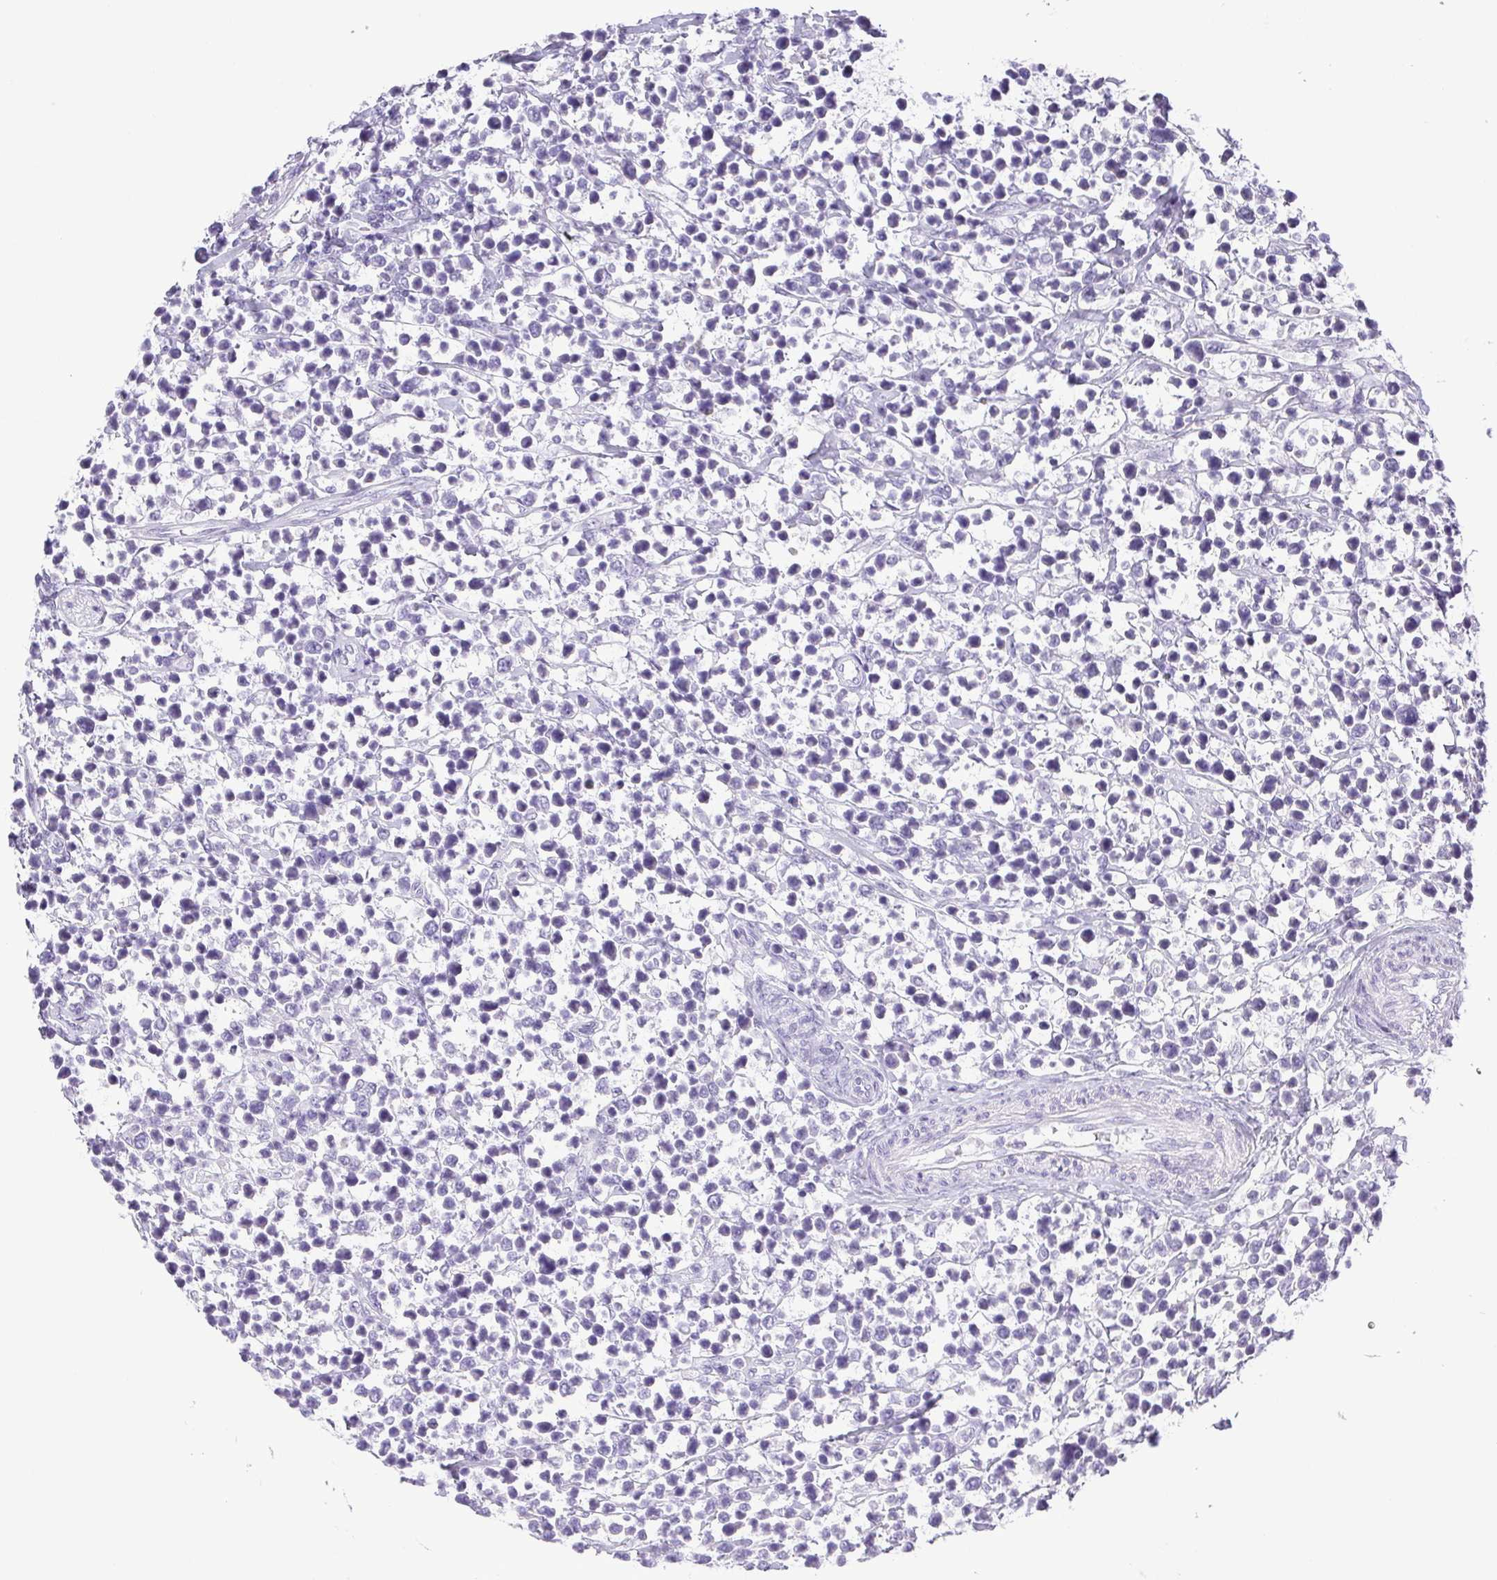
{"staining": {"intensity": "negative", "quantity": "none", "location": "none"}, "tissue": "lymphoma", "cell_type": "Tumor cells", "image_type": "cancer", "snomed": [{"axis": "morphology", "description": "Malignant lymphoma, non-Hodgkin's type, High grade"}, {"axis": "topography", "description": "Soft tissue"}], "caption": "DAB (3,3'-diaminobenzidine) immunohistochemical staining of lymphoma reveals no significant staining in tumor cells.", "gene": "PAPPA2", "patient": {"sex": "female", "age": 56}}